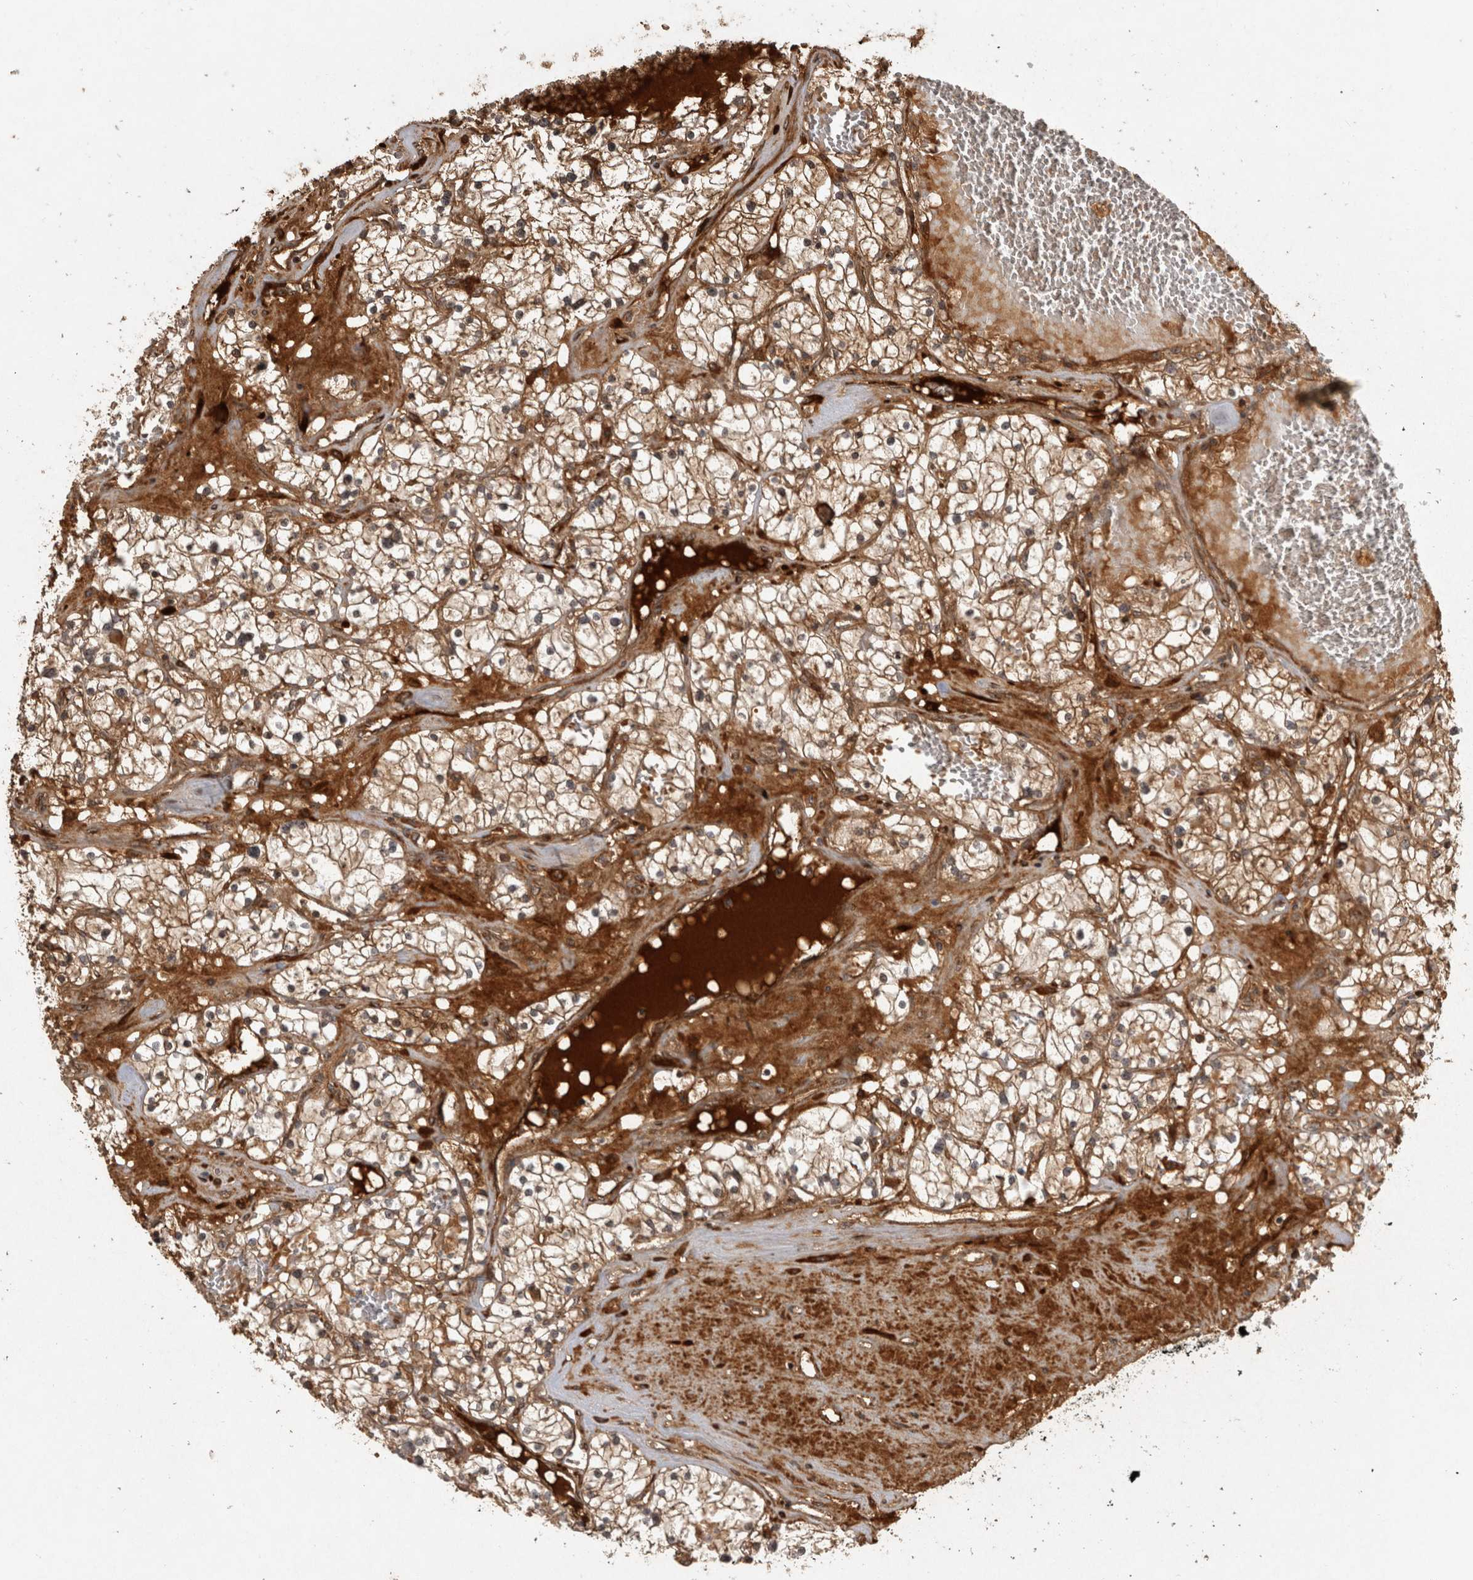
{"staining": {"intensity": "moderate", "quantity": "25%-75%", "location": "cytoplasmic/membranous"}, "tissue": "renal cancer", "cell_type": "Tumor cells", "image_type": "cancer", "snomed": [{"axis": "morphology", "description": "Normal tissue, NOS"}, {"axis": "morphology", "description": "Adenocarcinoma, NOS"}, {"axis": "topography", "description": "Kidney"}], "caption": "This is a micrograph of immunohistochemistry staining of renal cancer, which shows moderate staining in the cytoplasmic/membranous of tumor cells.", "gene": "CAMSAP2", "patient": {"sex": "male", "age": 68}}